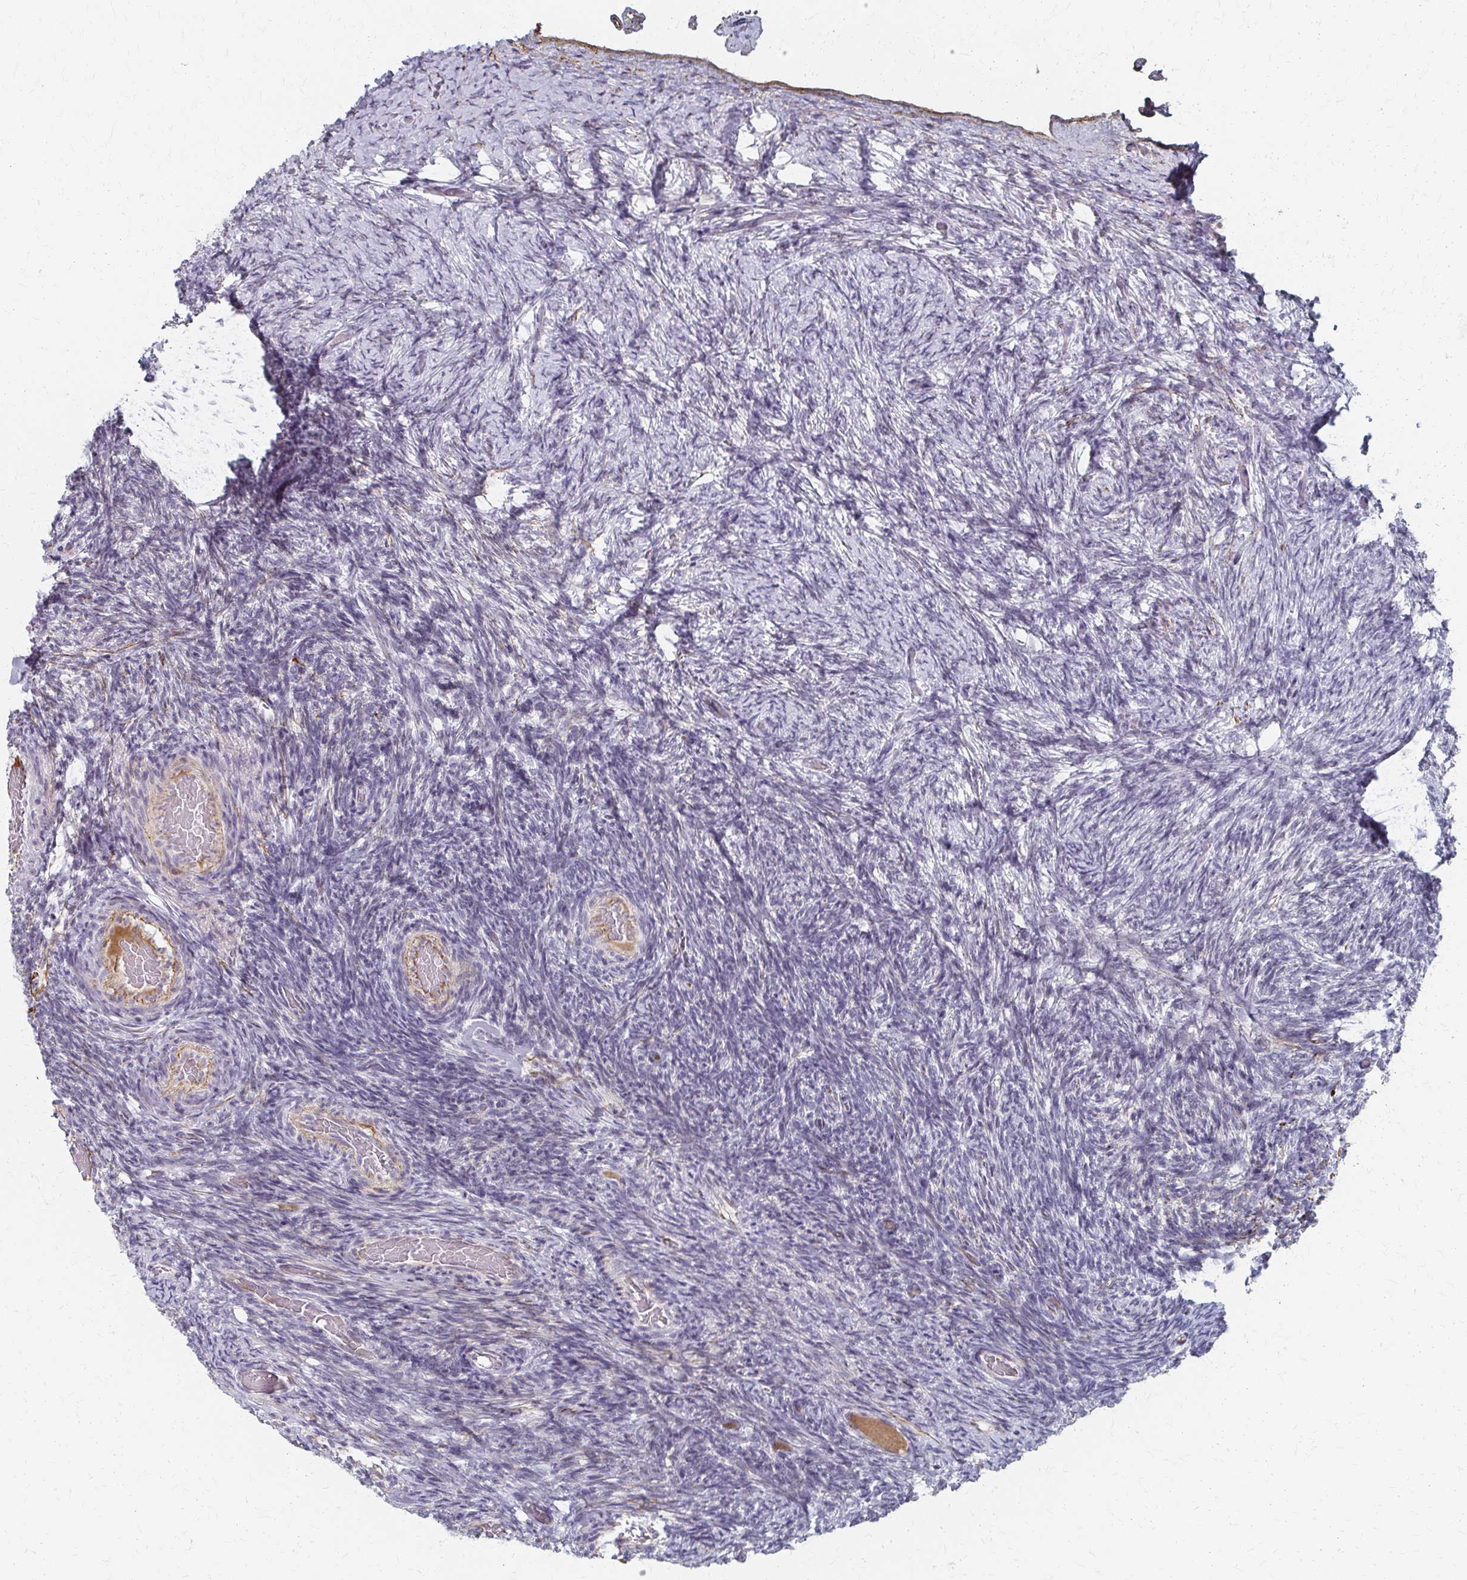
{"staining": {"intensity": "negative", "quantity": "none", "location": "none"}, "tissue": "ovary", "cell_type": "Ovarian stroma cells", "image_type": "normal", "snomed": [{"axis": "morphology", "description": "Normal tissue, NOS"}, {"axis": "topography", "description": "Ovary"}], "caption": "There is no significant expression in ovarian stroma cells of ovary. (Brightfield microscopy of DAB immunohistochemistry at high magnification).", "gene": "PES1", "patient": {"sex": "female", "age": 34}}